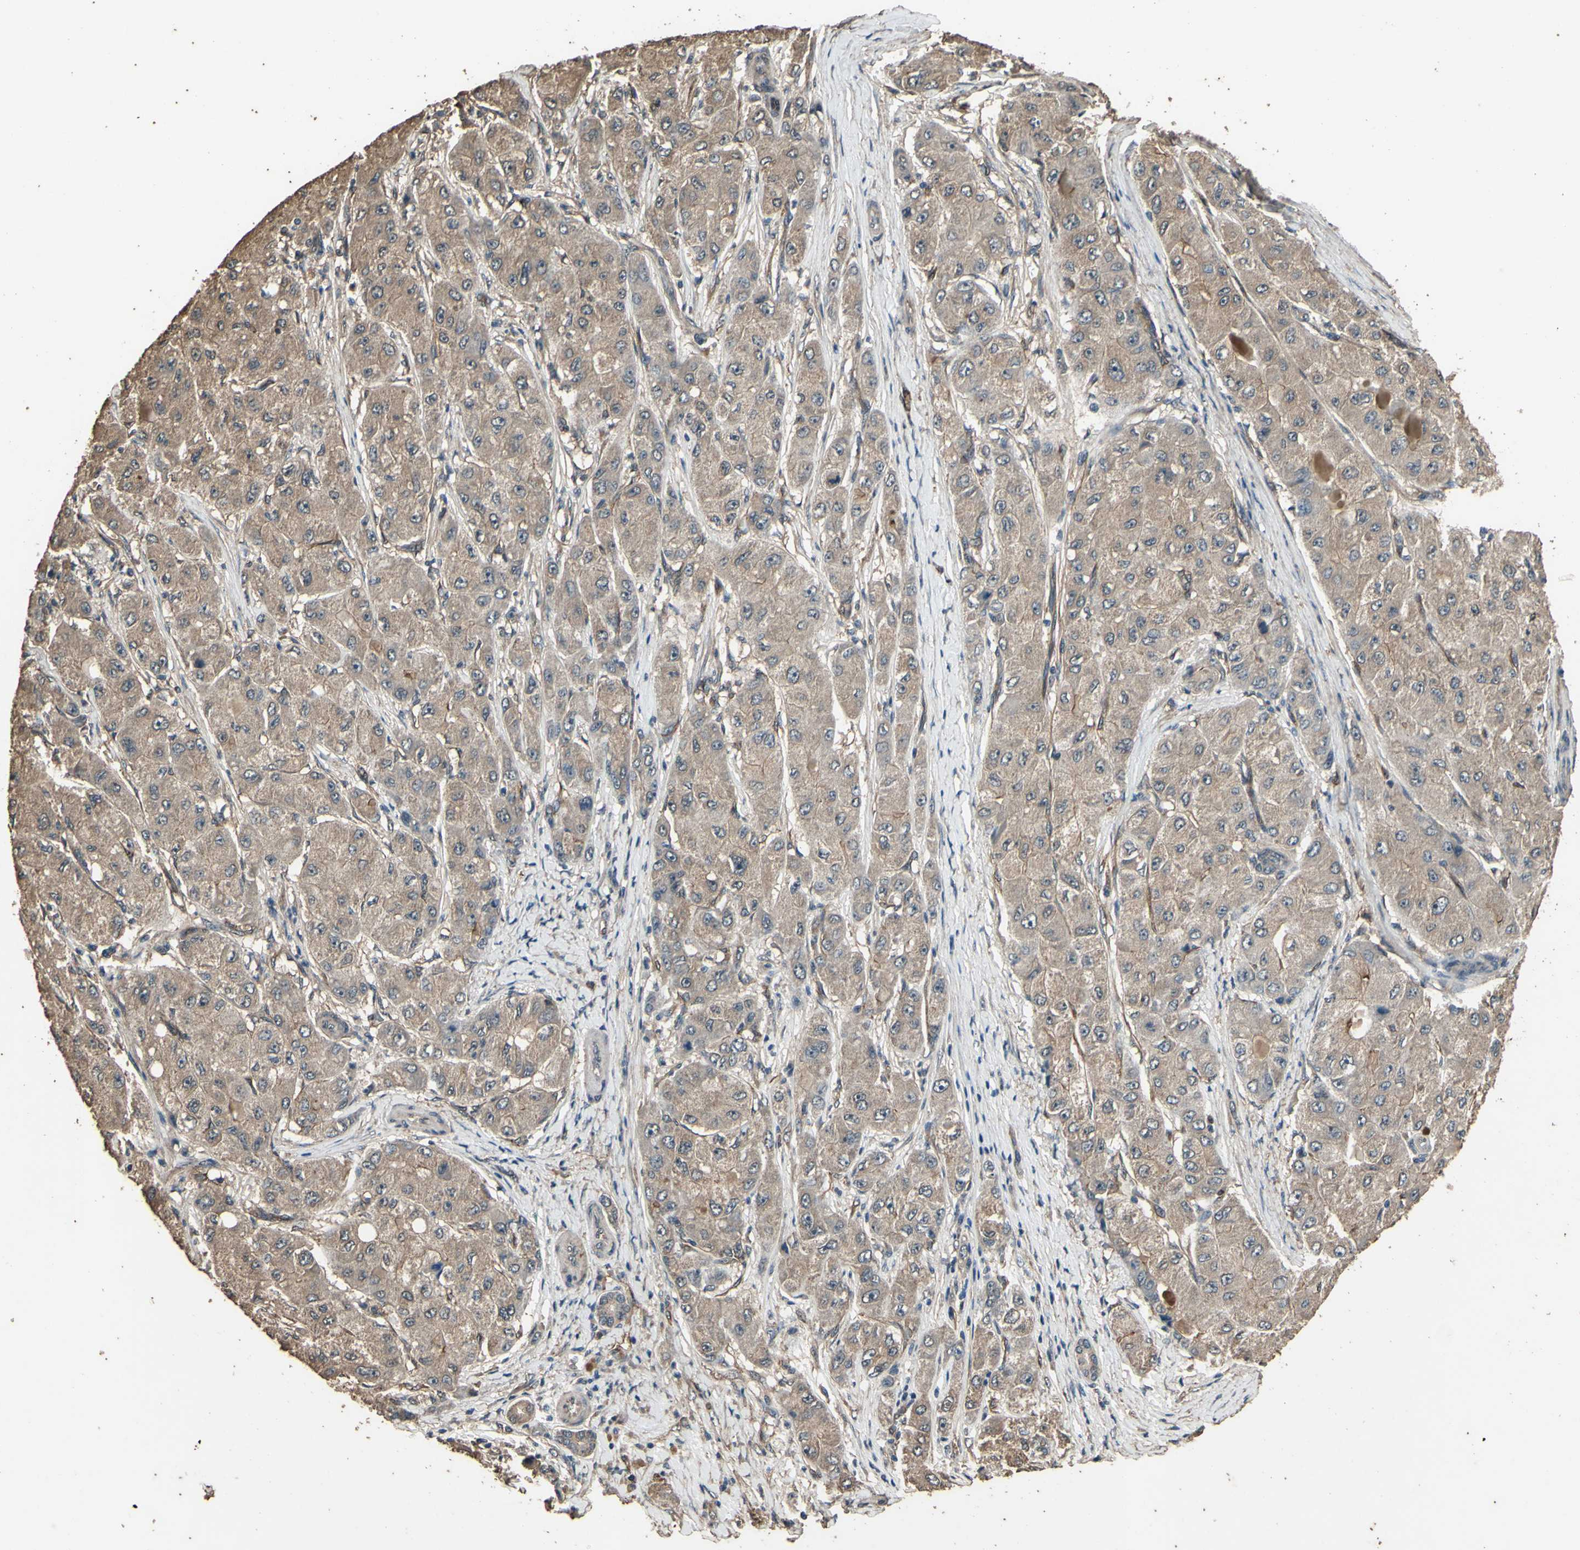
{"staining": {"intensity": "moderate", "quantity": ">75%", "location": "cytoplasmic/membranous"}, "tissue": "liver cancer", "cell_type": "Tumor cells", "image_type": "cancer", "snomed": [{"axis": "morphology", "description": "Carcinoma, Hepatocellular, NOS"}, {"axis": "topography", "description": "Liver"}], "caption": "A medium amount of moderate cytoplasmic/membranous expression is seen in approximately >75% of tumor cells in hepatocellular carcinoma (liver) tissue.", "gene": "TSPO", "patient": {"sex": "male", "age": 80}}